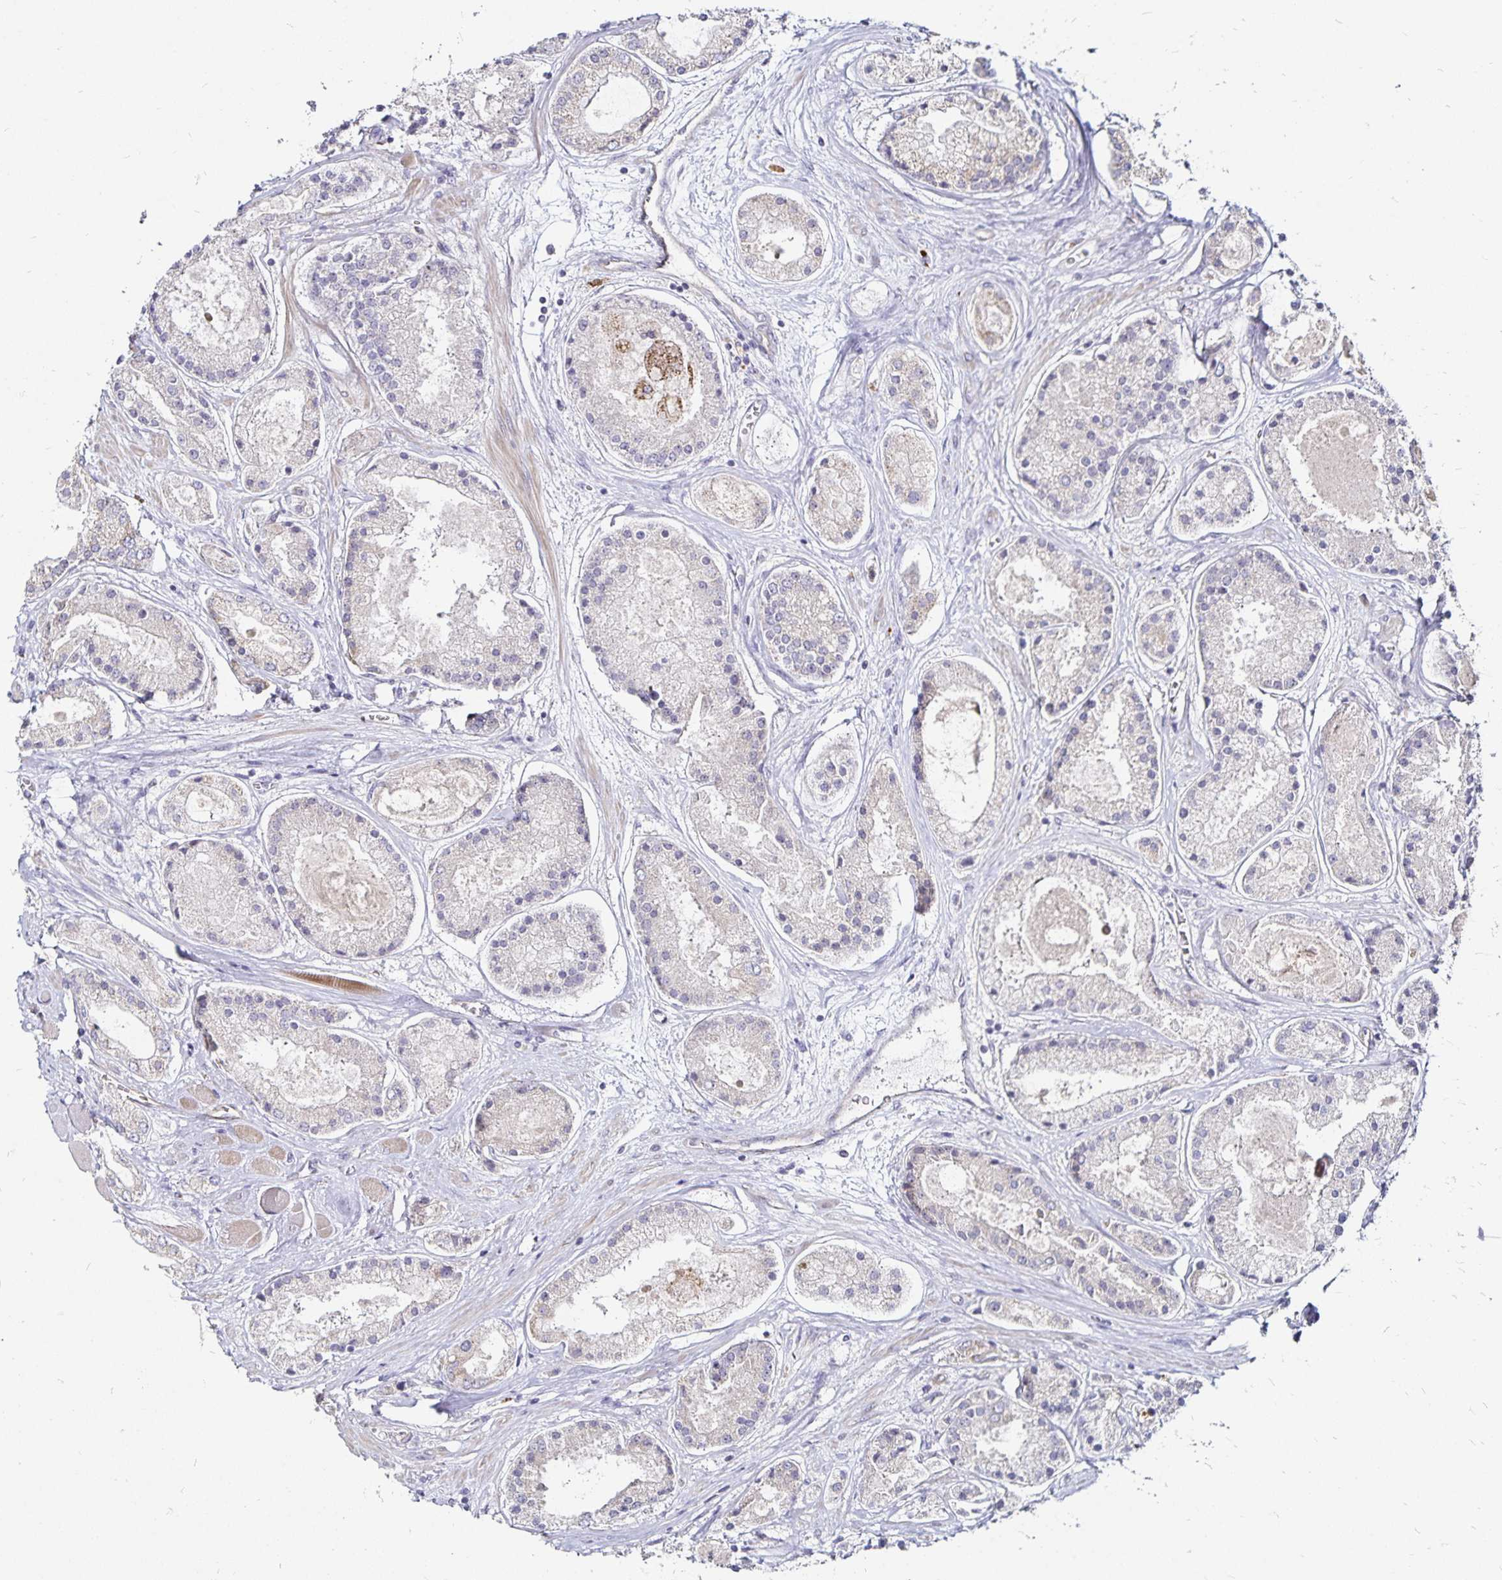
{"staining": {"intensity": "weak", "quantity": "<25%", "location": "cytoplasmic/membranous"}, "tissue": "prostate cancer", "cell_type": "Tumor cells", "image_type": "cancer", "snomed": [{"axis": "morphology", "description": "Adenocarcinoma, High grade"}, {"axis": "topography", "description": "Prostate"}], "caption": "Prostate adenocarcinoma (high-grade) was stained to show a protein in brown. There is no significant expression in tumor cells.", "gene": "CYP27A1", "patient": {"sex": "male", "age": 67}}